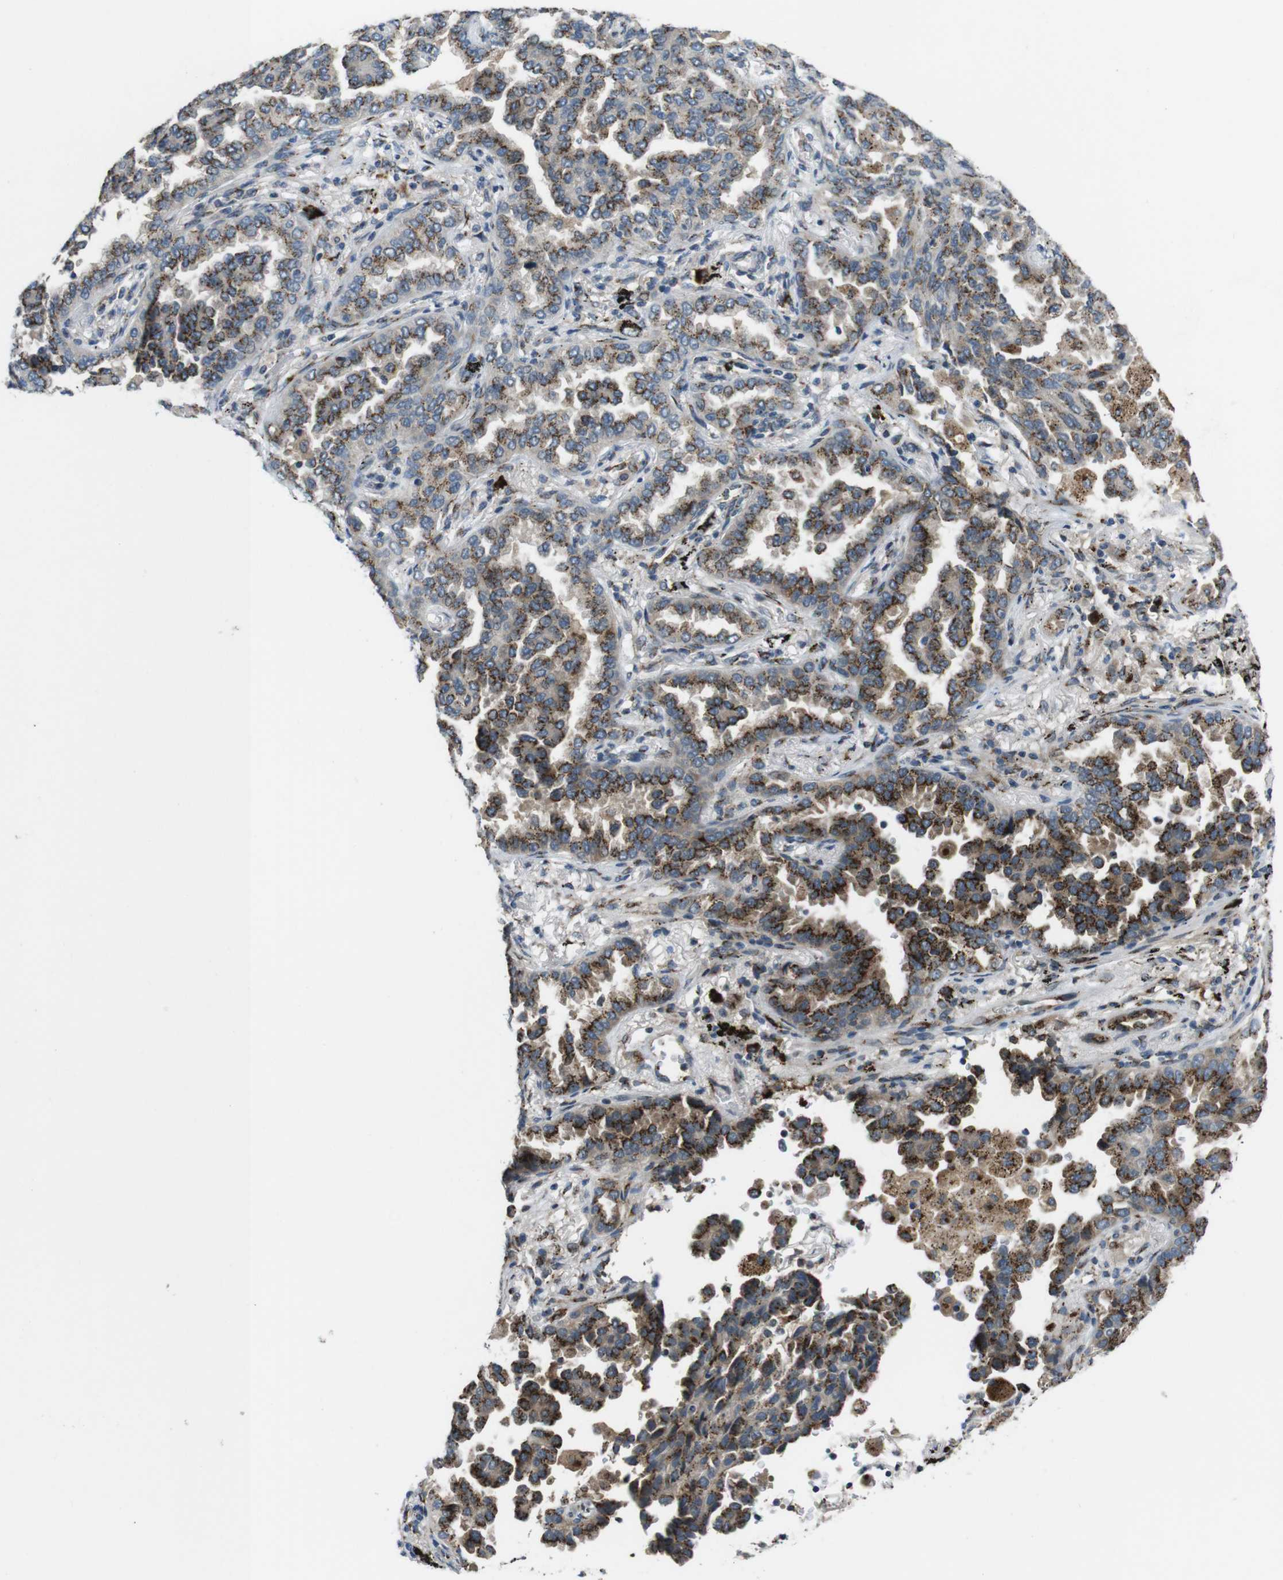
{"staining": {"intensity": "strong", "quantity": ">75%", "location": "cytoplasmic/membranous"}, "tissue": "lung cancer", "cell_type": "Tumor cells", "image_type": "cancer", "snomed": [{"axis": "morphology", "description": "Normal tissue, NOS"}, {"axis": "morphology", "description": "Adenocarcinoma, NOS"}, {"axis": "topography", "description": "Lung"}], "caption": "A micrograph showing strong cytoplasmic/membranous positivity in about >75% of tumor cells in lung cancer, as visualized by brown immunohistochemical staining.", "gene": "ZFPL1", "patient": {"sex": "male", "age": 59}}